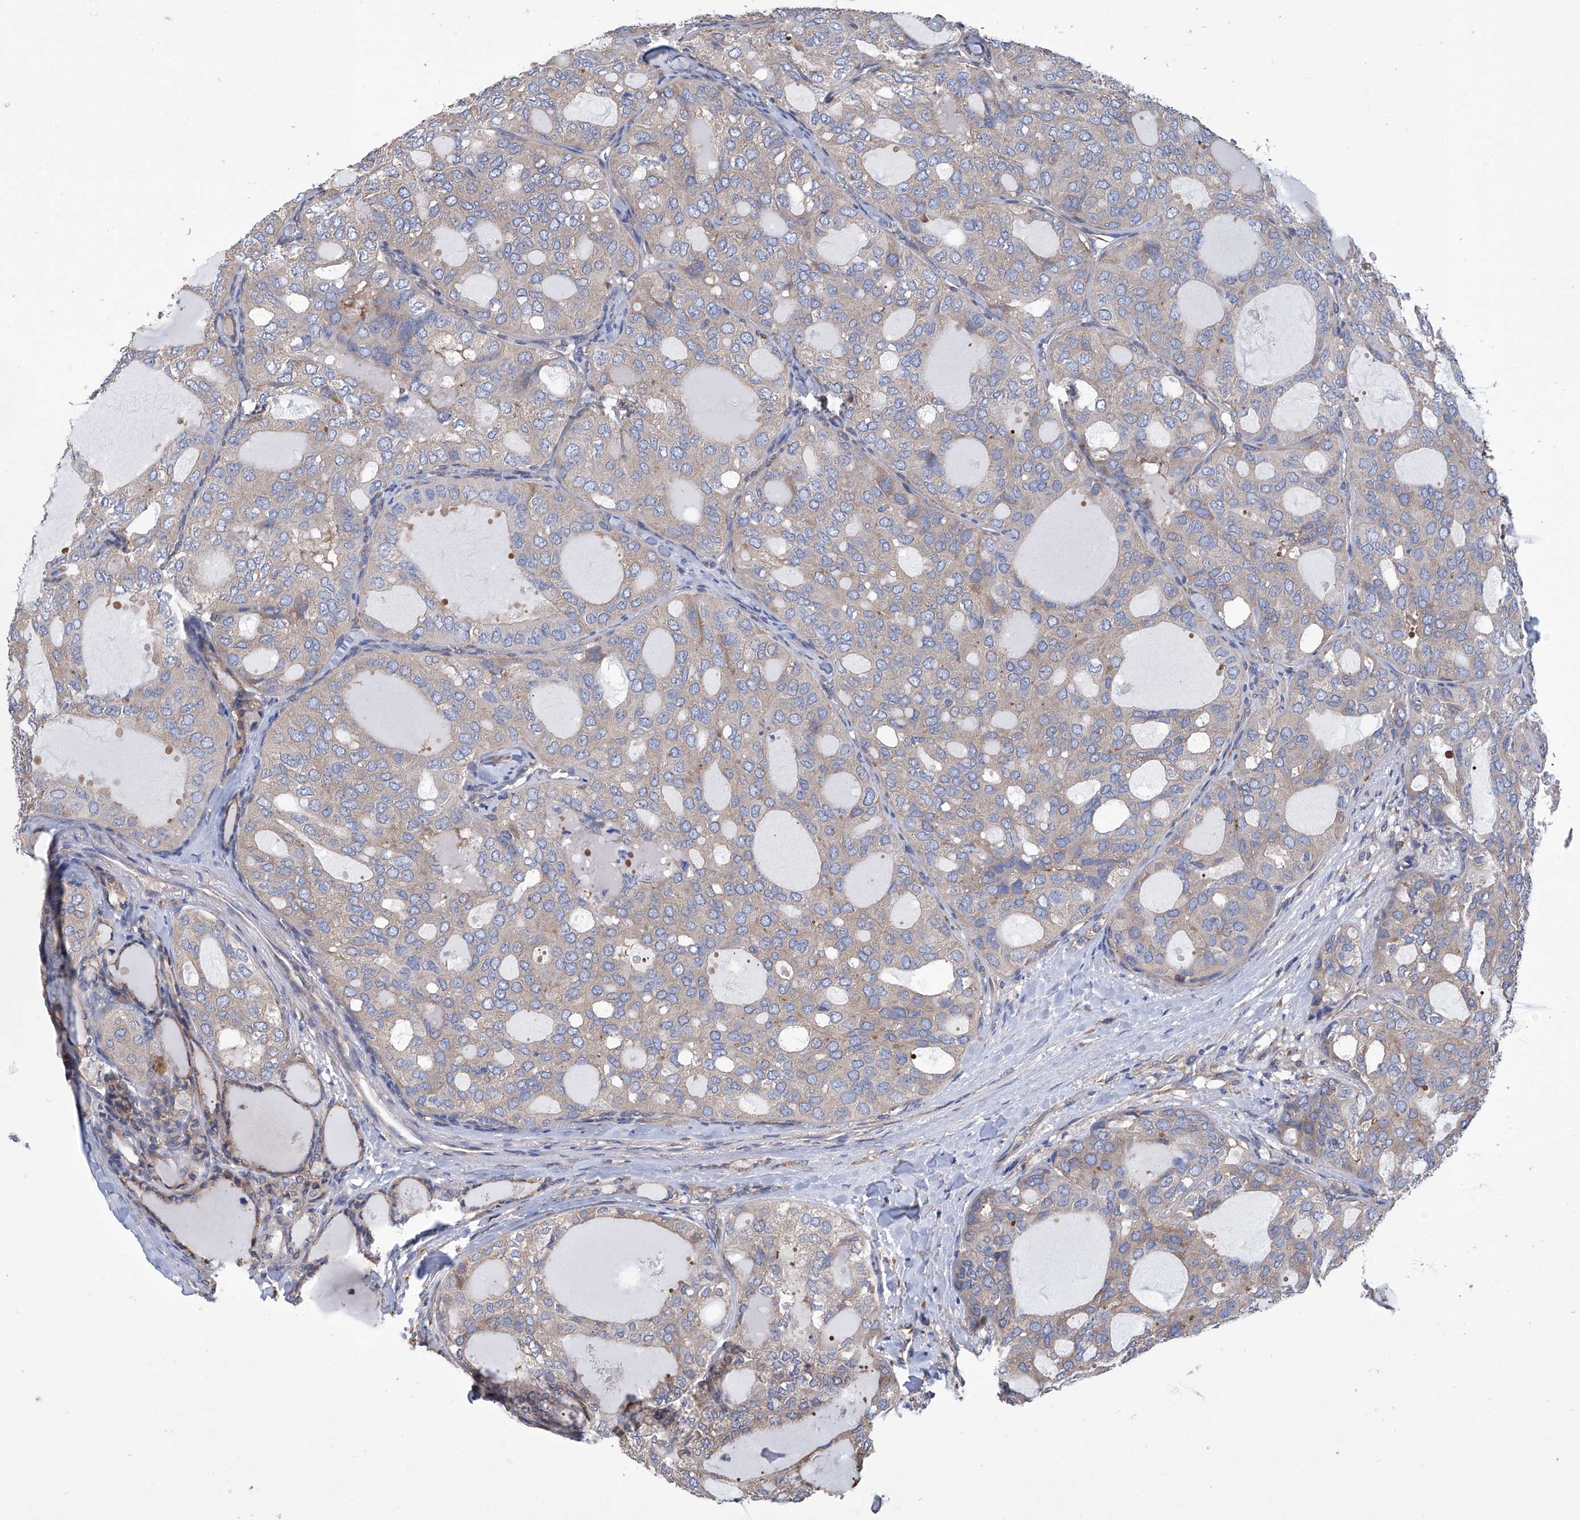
{"staining": {"intensity": "weak", "quantity": ">75%", "location": "cytoplasmic/membranous"}, "tissue": "thyroid cancer", "cell_type": "Tumor cells", "image_type": "cancer", "snomed": [{"axis": "morphology", "description": "Follicular adenoma carcinoma, NOS"}, {"axis": "topography", "description": "Thyroid gland"}], "caption": "Protein staining of follicular adenoma carcinoma (thyroid) tissue shows weak cytoplasmic/membranous positivity in about >75% of tumor cells. The staining is performed using DAB brown chromogen to label protein expression. The nuclei are counter-stained blue using hematoxylin.", "gene": "SMS", "patient": {"sex": "male", "age": 75}}